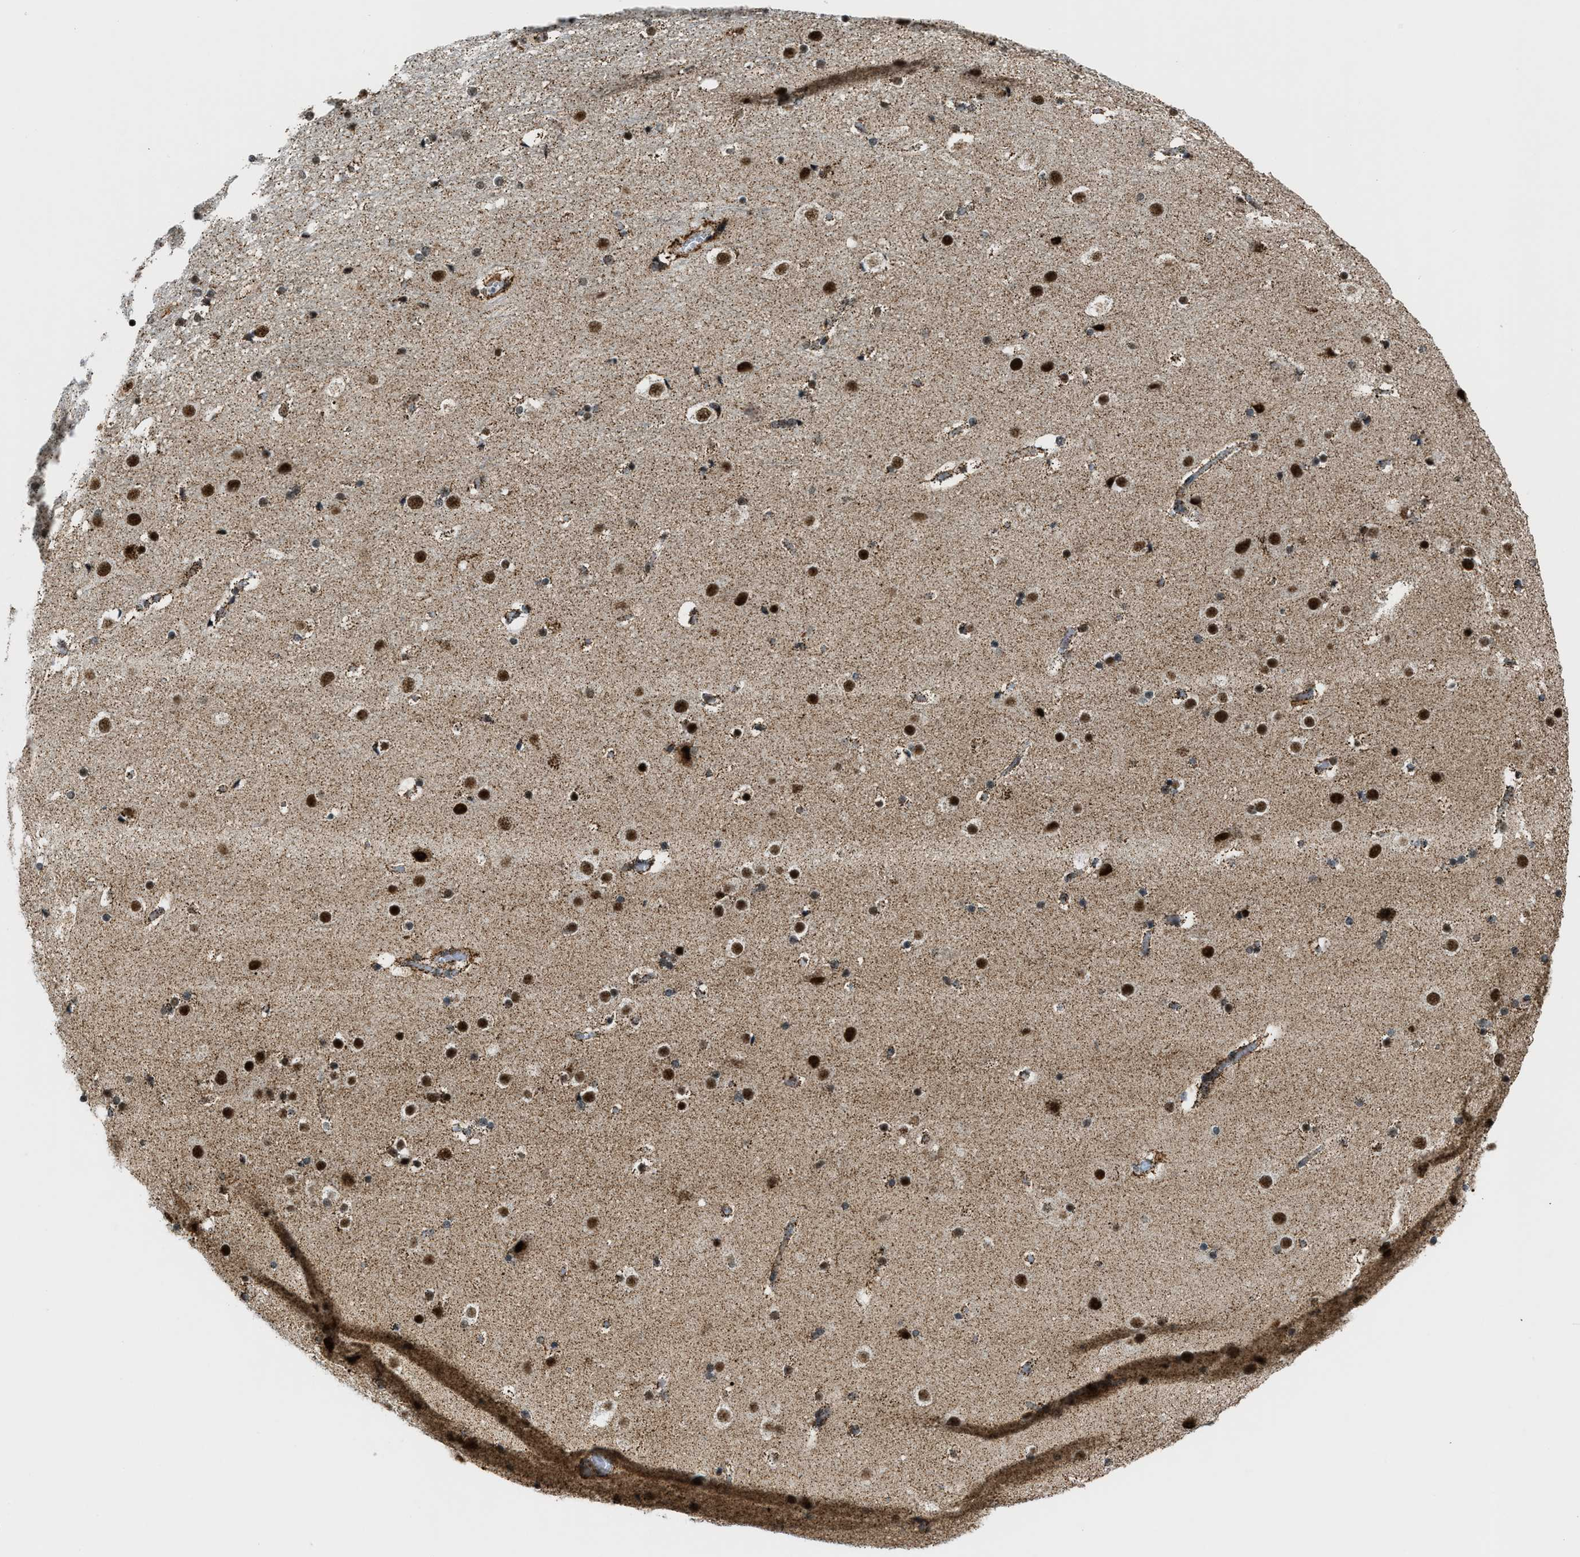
{"staining": {"intensity": "strong", "quantity": ">75%", "location": "cytoplasmic/membranous"}, "tissue": "cerebral cortex", "cell_type": "Endothelial cells", "image_type": "normal", "snomed": [{"axis": "morphology", "description": "Normal tissue, NOS"}, {"axis": "topography", "description": "Cerebral cortex"}], "caption": "Immunohistochemical staining of benign cerebral cortex exhibits high levels of strong cytoplasmic/membranous positivity in about >75% of endothelial cells.", "gene": "HIBADH", "patient": {"sex": "male", "age": 57}}